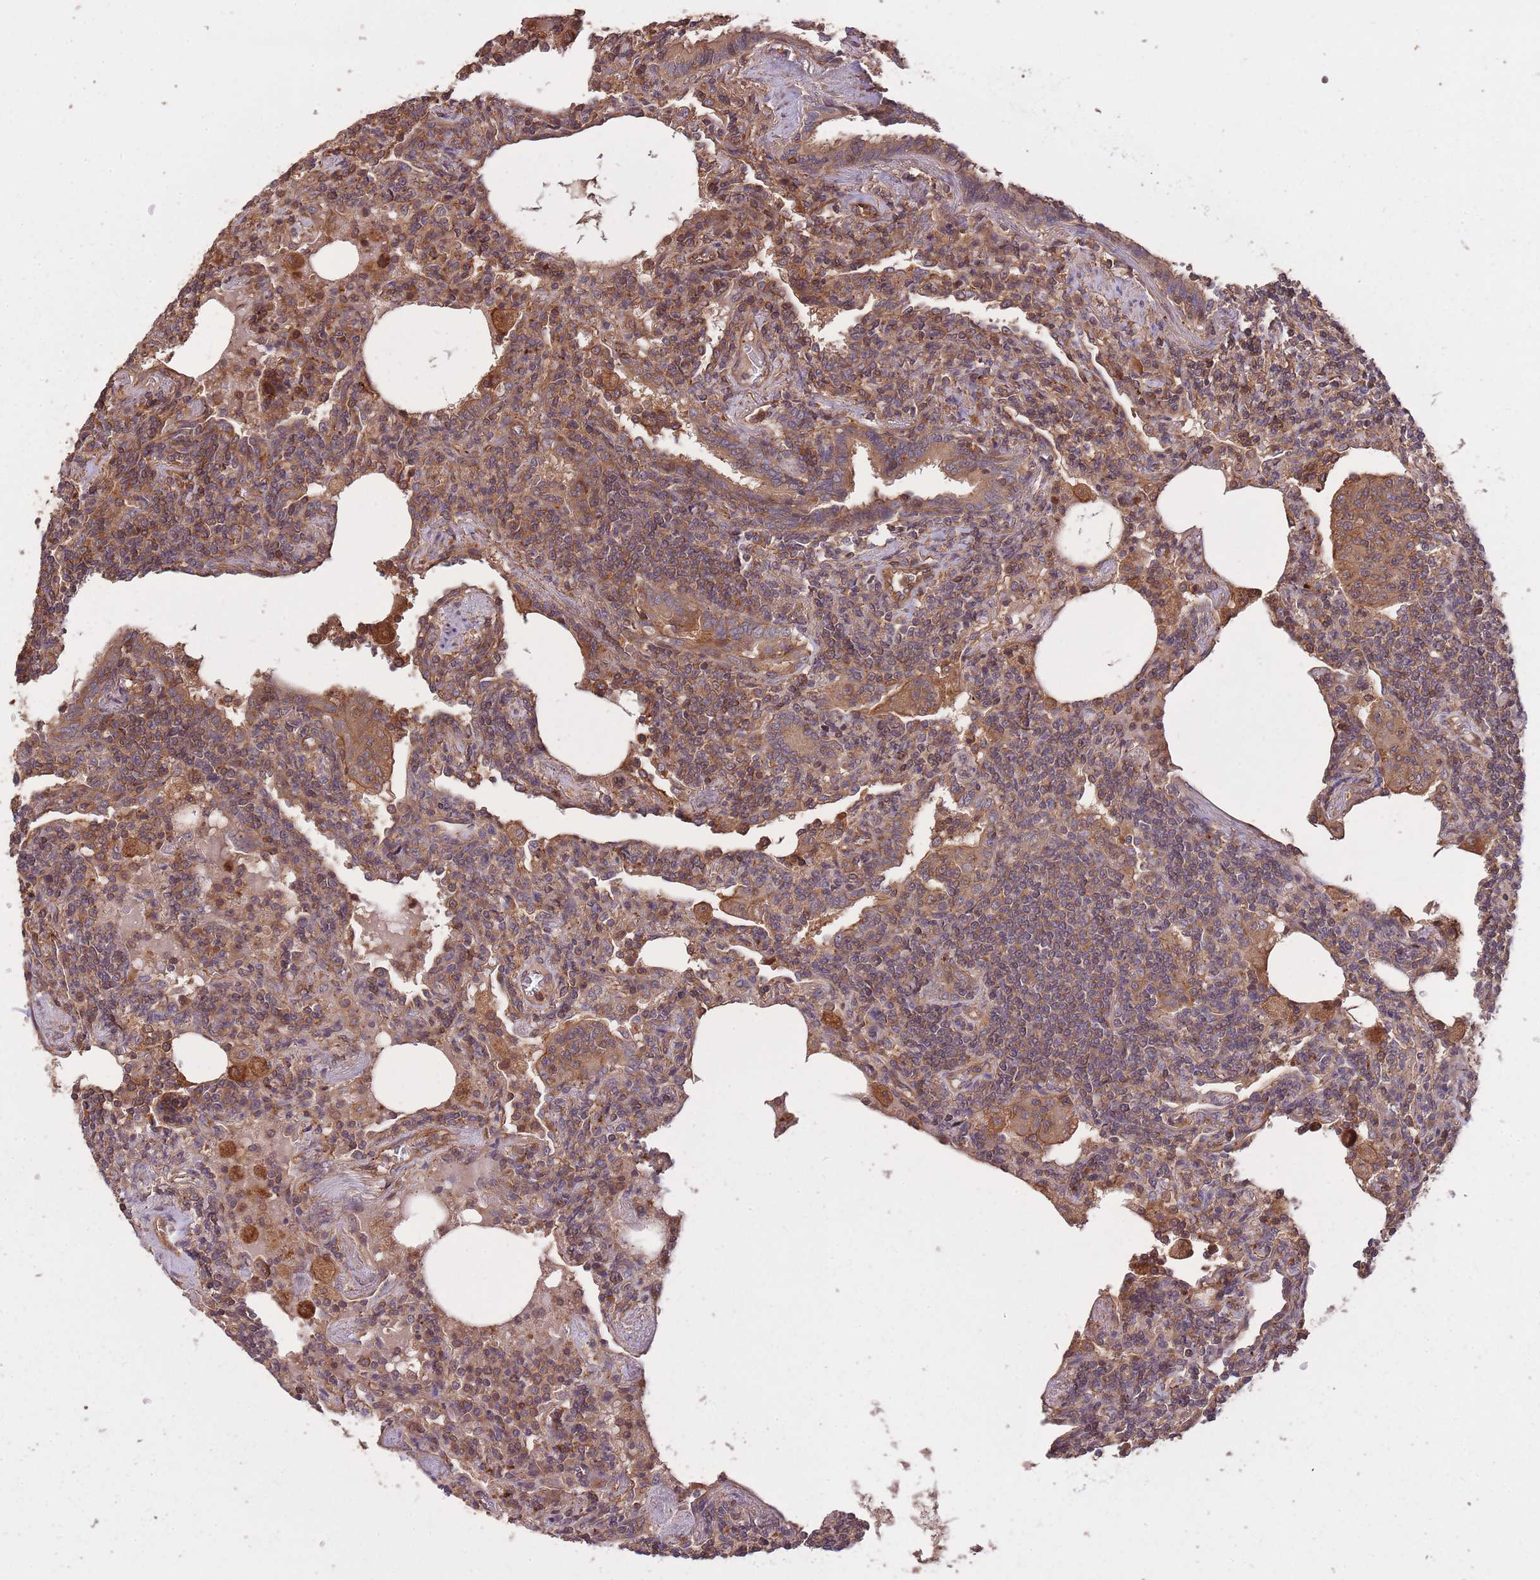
{"staining": {"intensity": "moderate", "quantity": ">75%", "location": "cytoplasmic/membranous"}, "tissue": "lymphoma", "cell_type": "Tumor cells", "image_type": "cancer", "snomed": [{"axis": "morphology", "description": "Malignant lymphoma, non-Hodgkin's type, Low grade"}, {"axis": "topography", "description": "Lung"}], "caption": "Moderate cytoplasmic/membranous staining for a protein is present in about >75% of tumor cells of lymphoma using IHC.", "gene": "ARMH3", "patient": {"sex": "female", "age": 71}}